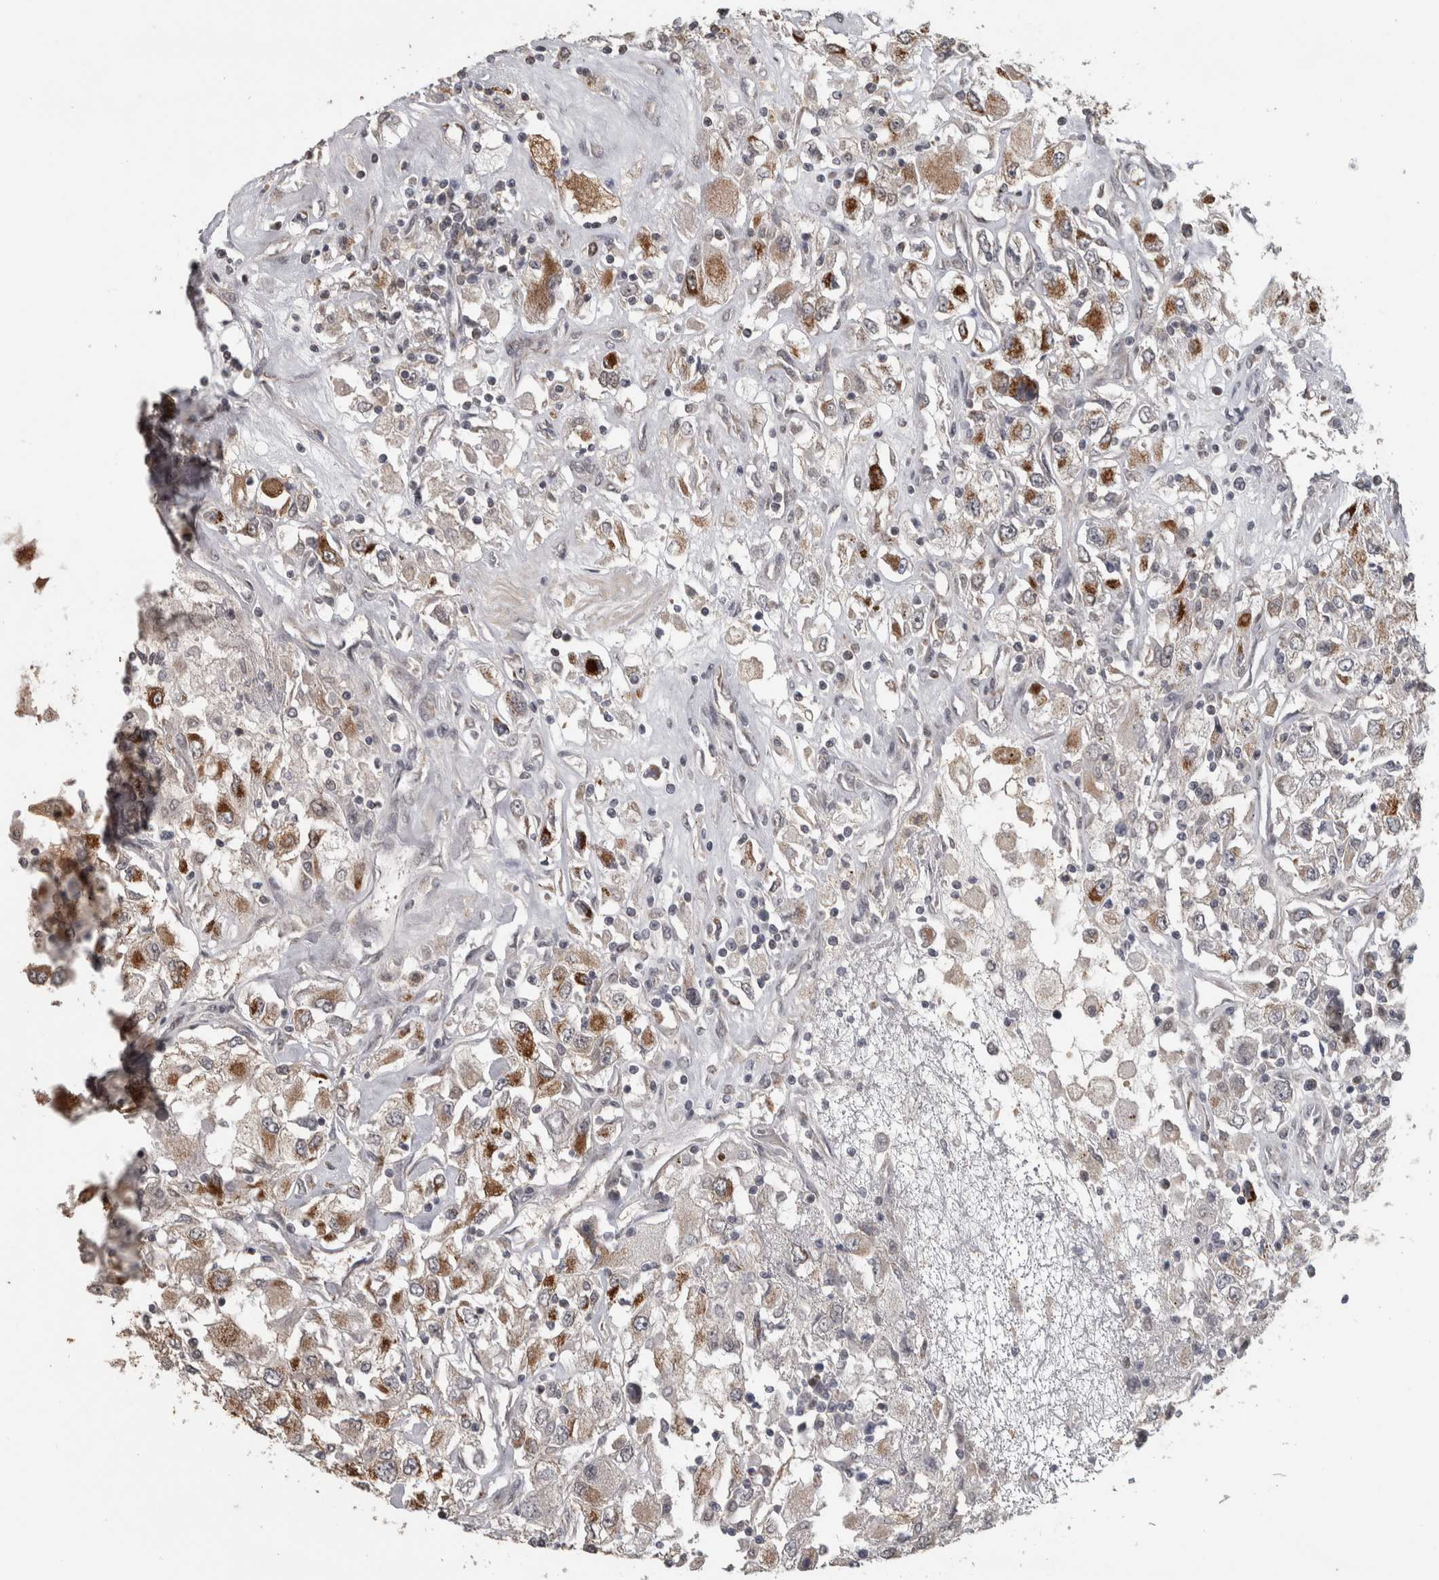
{"staining": {"intensity": "strong", "quantity": "25%-75%", "location": "cytoplasmic/membranous"}, "tissue": "renal cancer", "cell_type": "Tumor cells", "image_type": "cancer", "snomed": [{"axis": "morphology", "description": "Adenocarcinoma, NOS"}, {"axis": "topography", "description": "Kidney"}], "caption": "IHC micrograph of human renal cancer (adenocarcinoma) stained for a protein (brown), which shows high levels of strong cytoplasmic/membranous expression in approximately 25%-75% of tumor cells.", "gene": "OR2K2", "patient": {"sex": "female", "age": 52}}